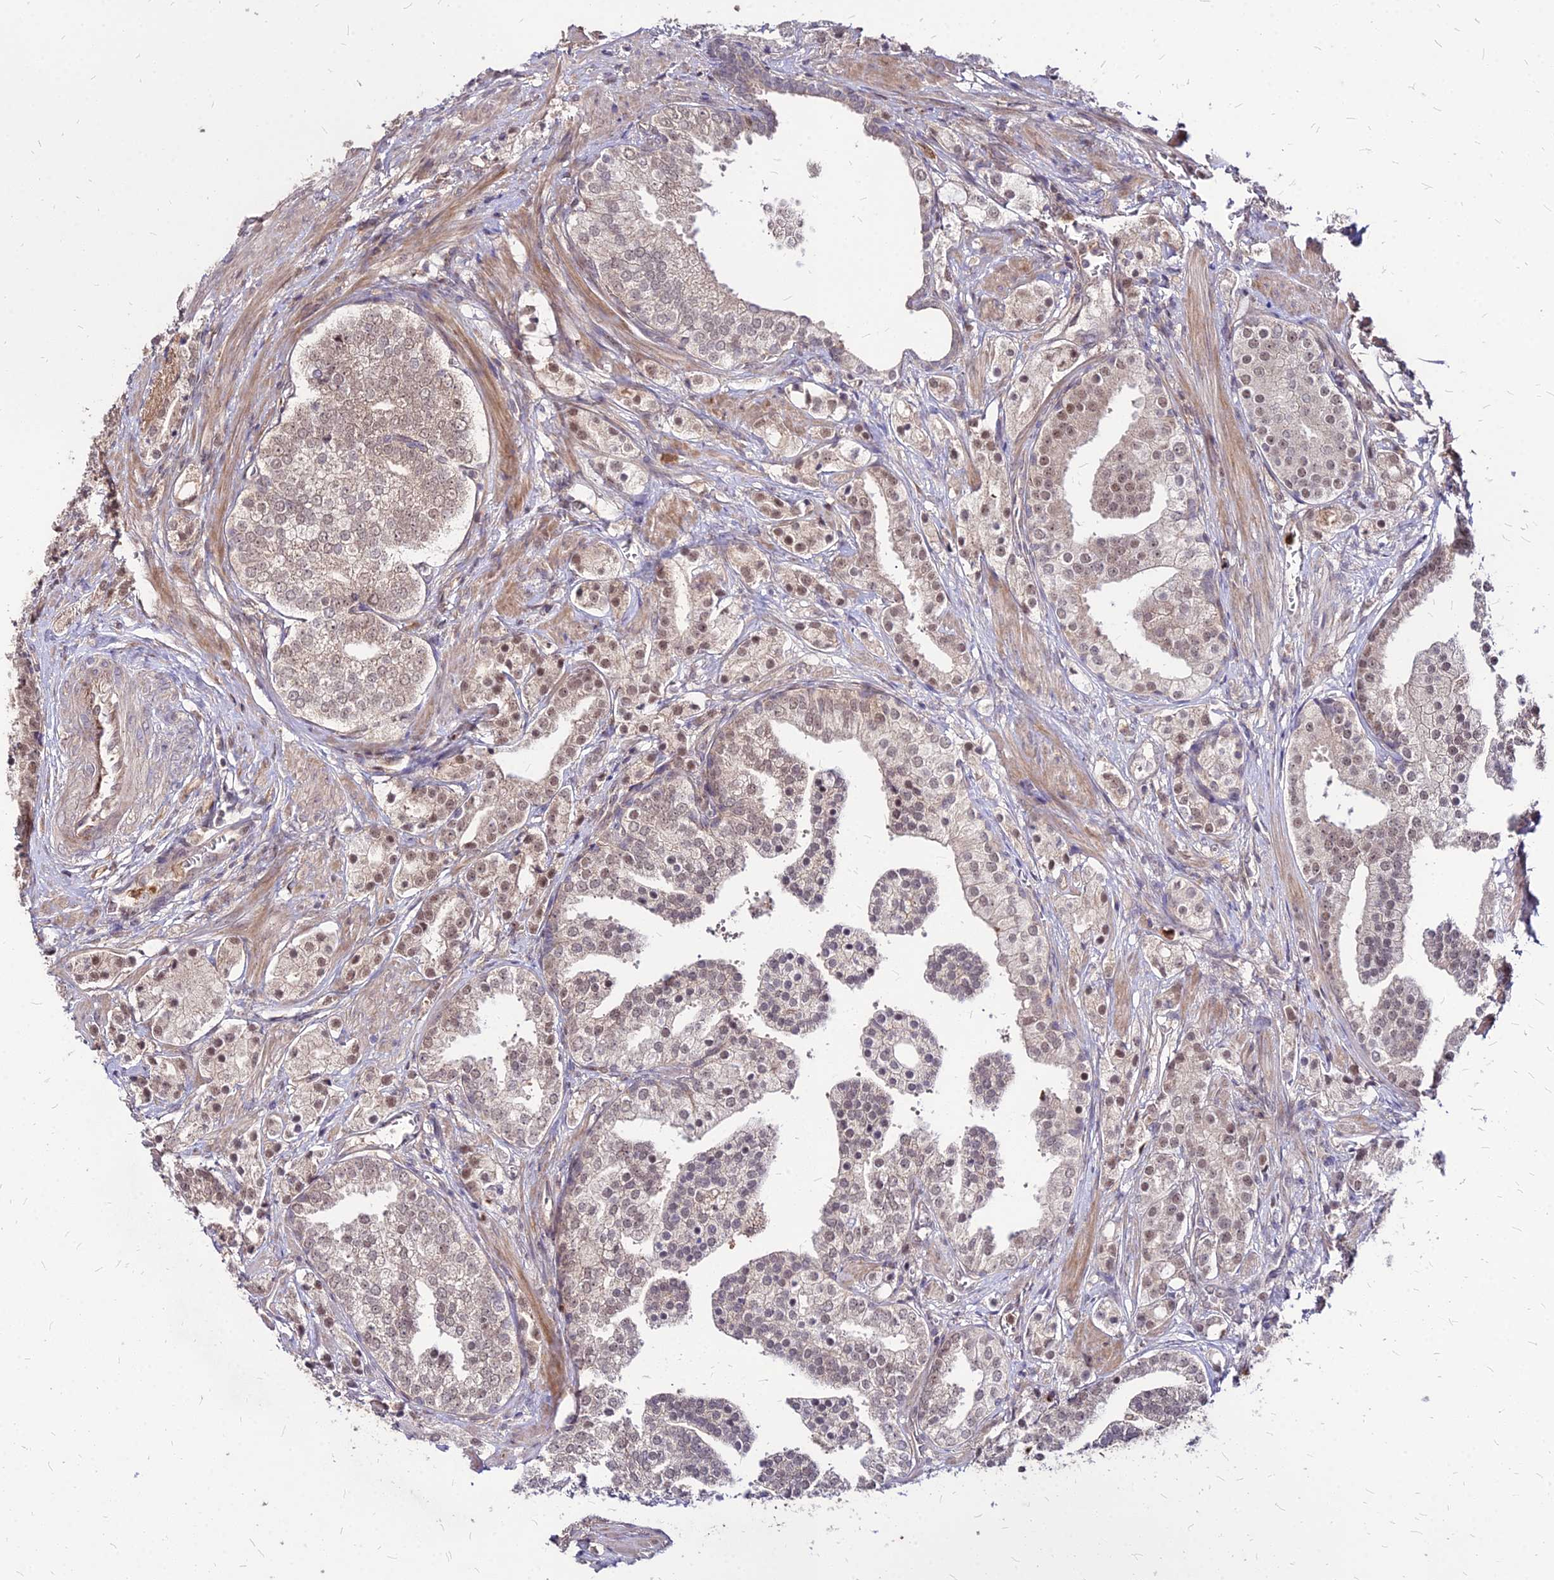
{"staining": {"intensity": "weak", "quantity": "25%-75%", "location": "cytoplasmic/membranous,nuclear"}, "tissue": "prostate cancer", "cell_type": "Tumor cells", "image_type": "cancer", "snomed": [{"axis": "morphology", "description": "Adenocarcinoma, High grade"}, {"axis": "topography", "description": "Prostate"}], "caption": "A photomicrograph showing weak cytoplasmic/membranous and nuclear expression in about 25%-75% of tumor cells in prostate cancer (adenocarcinoma (high-grade)), as visualized by brown immunohistochemical staining.", "gene": "APBA3", "patient": {"sex": "male", "age": 50}}